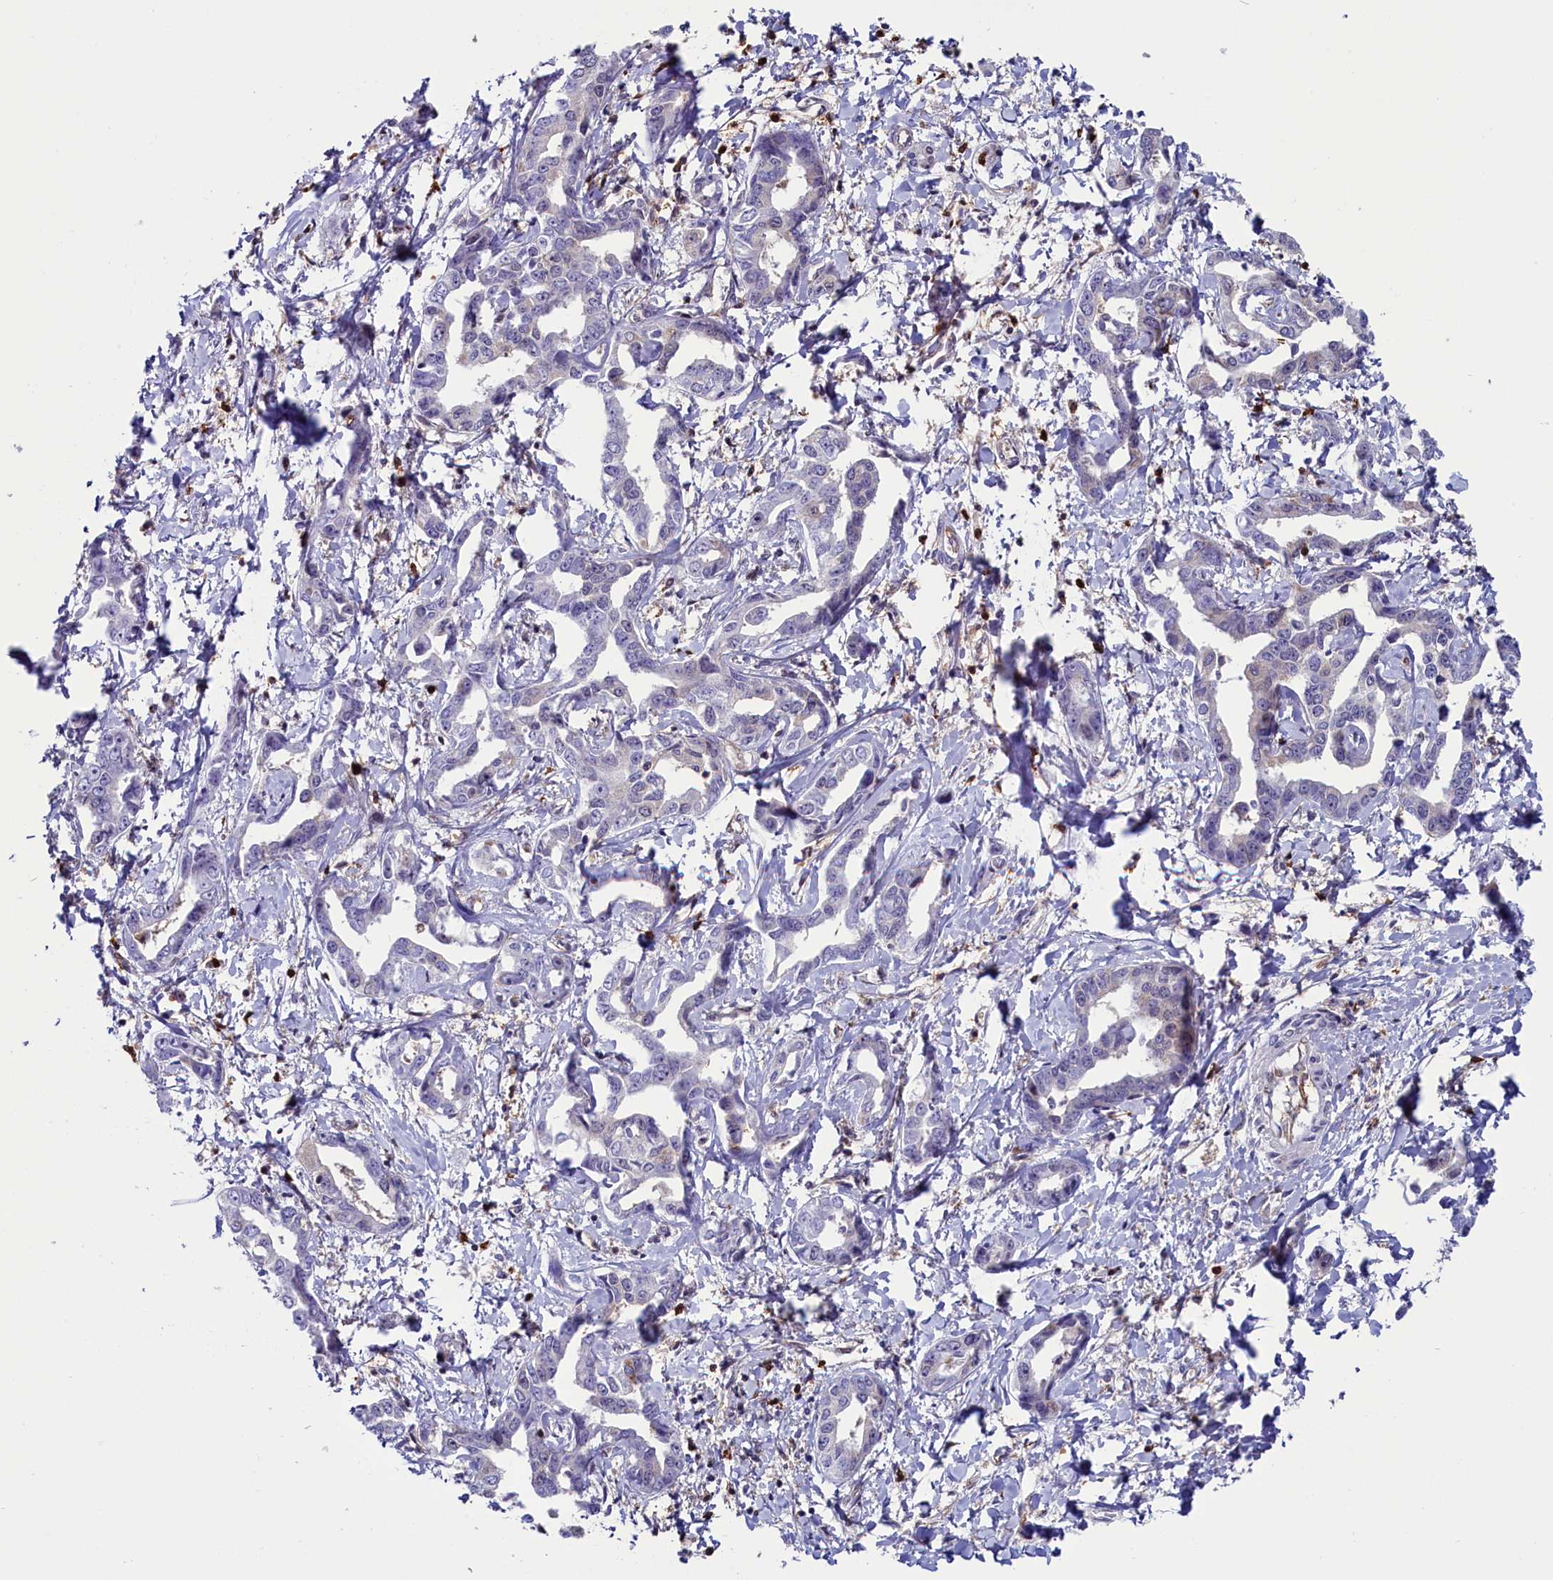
{"staining": {"intensity": "negative", "quantity": "none", "location": "none"}, "tissue": "liver cancer", "cell_type": "Tumor cells", "image_type": "cancer", "snomed": [{"axis": "morphology", "description": "Cholangiocarcinoma"}, {"axis": "topography", "description": "Liver"}], "caption": "A high-resolution micrograph shows immunohistochemistry (IHC) staining of liver cholangiocarcinoma, which reveals no significant positivity in tumor cells. The staining was performed using DAB (3,3'-diaminobenzidine) to visualize the protein expression in brown, while the nuclei were stained in blue with hematoxylin (Magnification: 20x).", "gene": "CIAPIN1", "patient": {"sex": "male", "age": 59}}